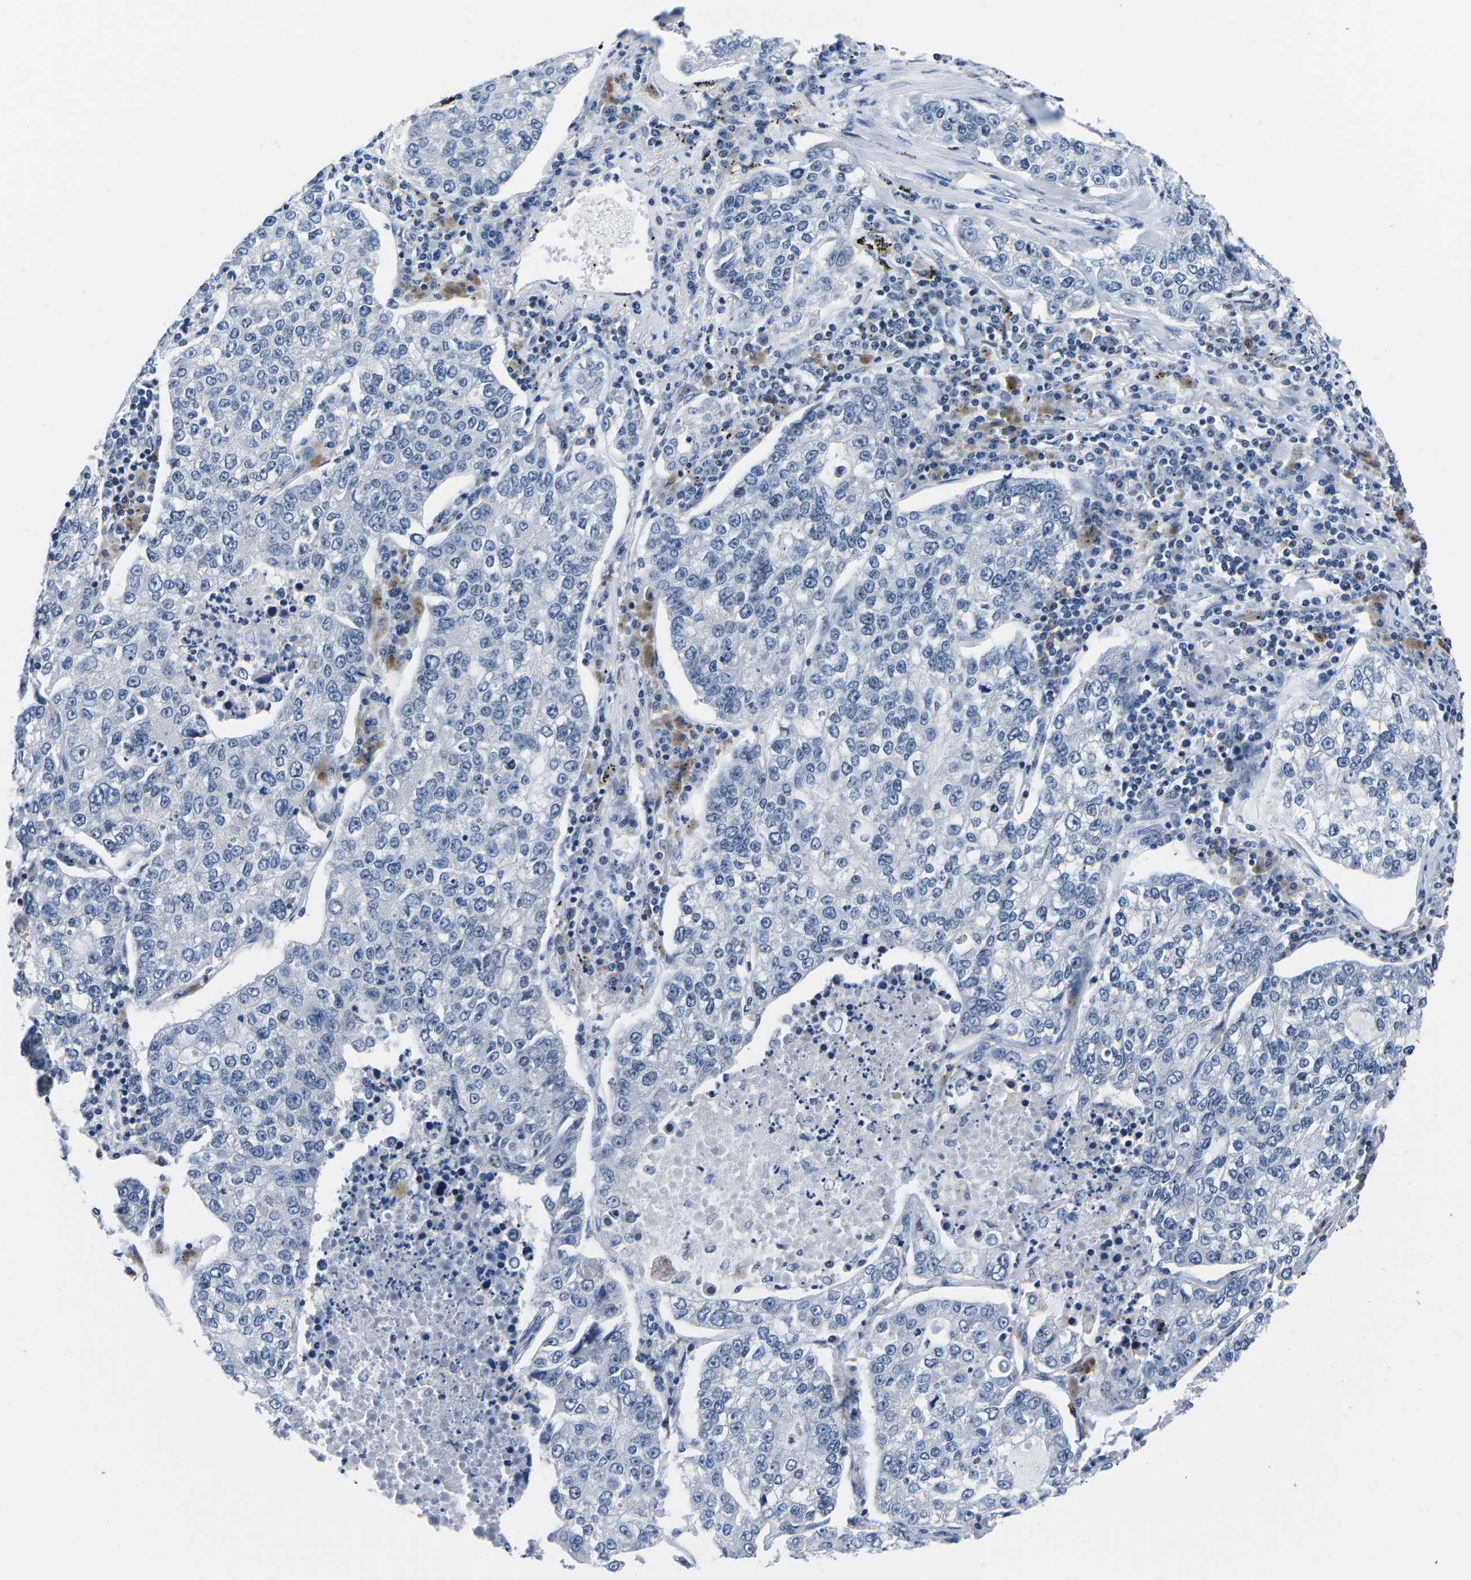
{"staining": {"intensity": "negative", "quantity": "none", "location": "none"}, "tissue": "lung cancer", "cell_type": "Tumor cells", "image_type": "cancer", "snomed": [{"axis": "morphology", "description": "Adenocarcinoma, NOS"}, {"axis": "topography", "description": "Lung"}], "caption": "DAB (3,3'-diaminobenzidine) immunohistochemical staining of human lung adenocarcinoma demonstrates no significant staining in tumor cells.", "gene": "CDC73", "patient": {"sex": "male", "age": 49}}